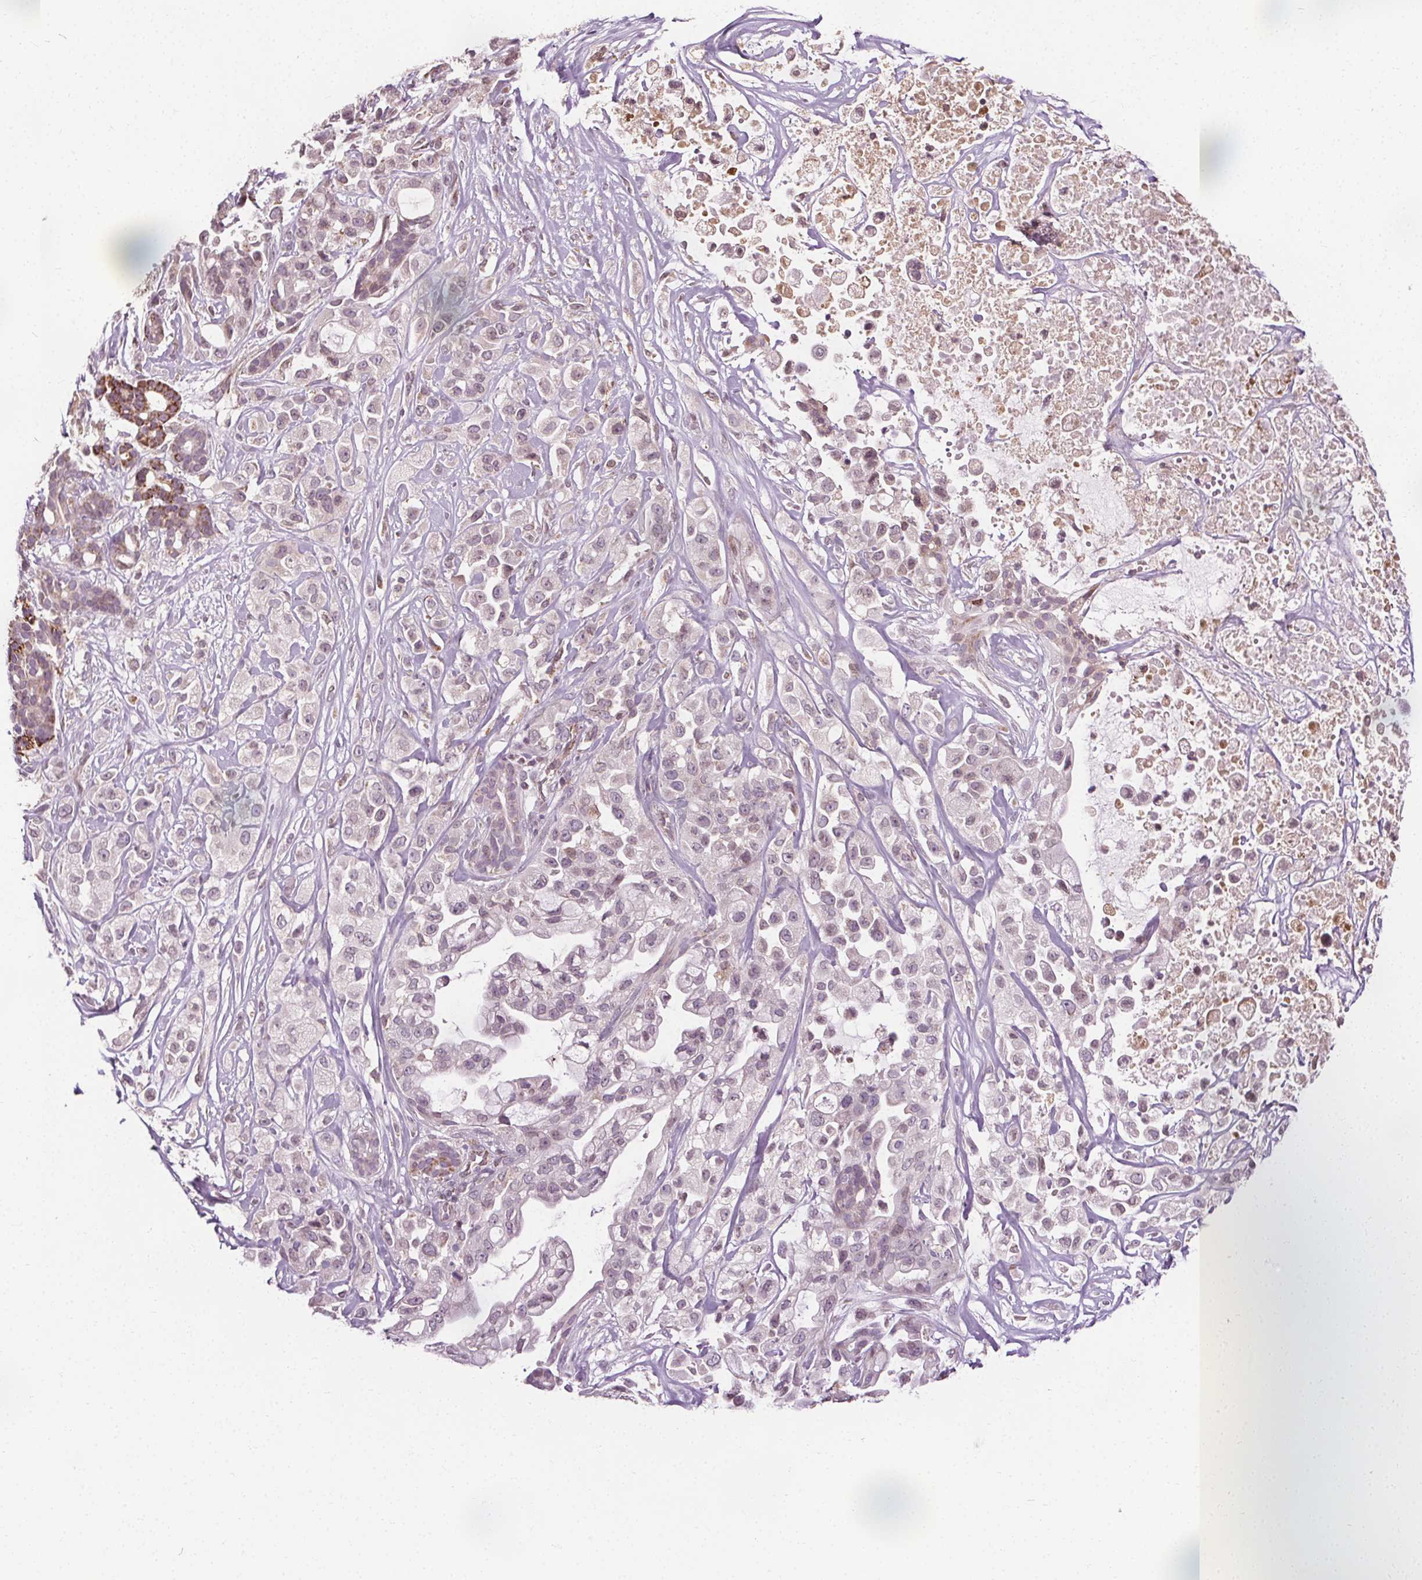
{"staining": {"intensity": "negative", "quantity": "none", "location": "none"}, "tissue": "pancreatic cancer", "cell_type": "Tumor cells", "image_type": "cancer", "snomed": [{"axis": "morphology", "description": "Adenocarcinoma, NOS"}, {"axis": "topography", "description": "Pancreas"}], "caption": "Tumor cells are negative for brown protein staining in adenocarcinoma (pancreatic).", "gene": "LFNG", "patient": {"sex": "male", "age": 44}}